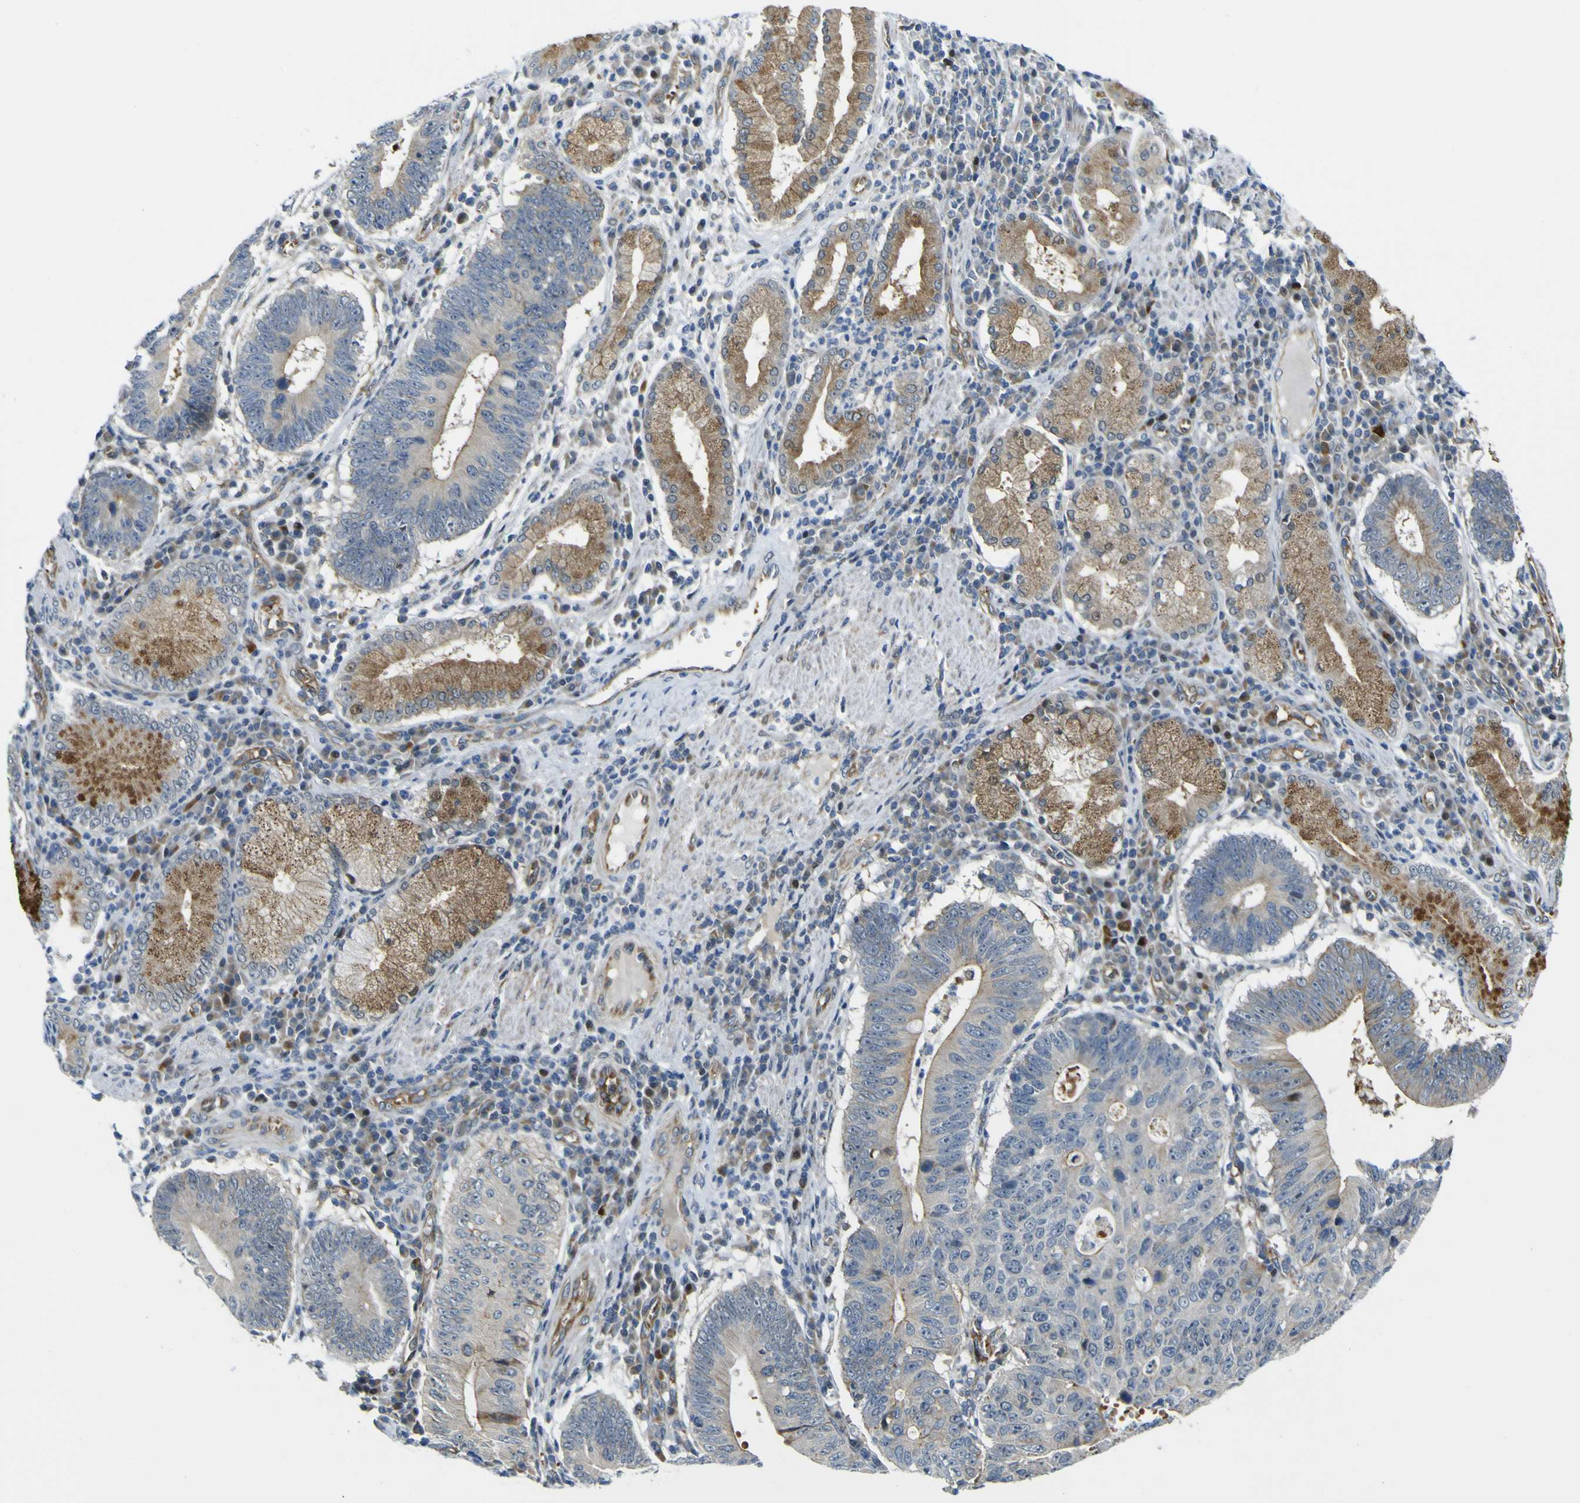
{"staining": {"intensity": "moderate", "quantity": "25%-75%", "location": "cytoplasmic/membranous"}, "tissue": "stomach cancer", "cell_type": "Tumor cells", "image_type": "cancer", "snomed": [{"axis": "morphology", "description": "Adenocarcinoma, NOS"}, {"axis": "topography", "description": "Stomach"}], "caption": "The histopathology image shows staining of adenocarcinoma (stomach), revealing moderate cytoplasmic/membranous protein positivity (brown color) within tumor cells.", "gene": "KDM7A", "patient": {"sex": "male", "age": 59}}